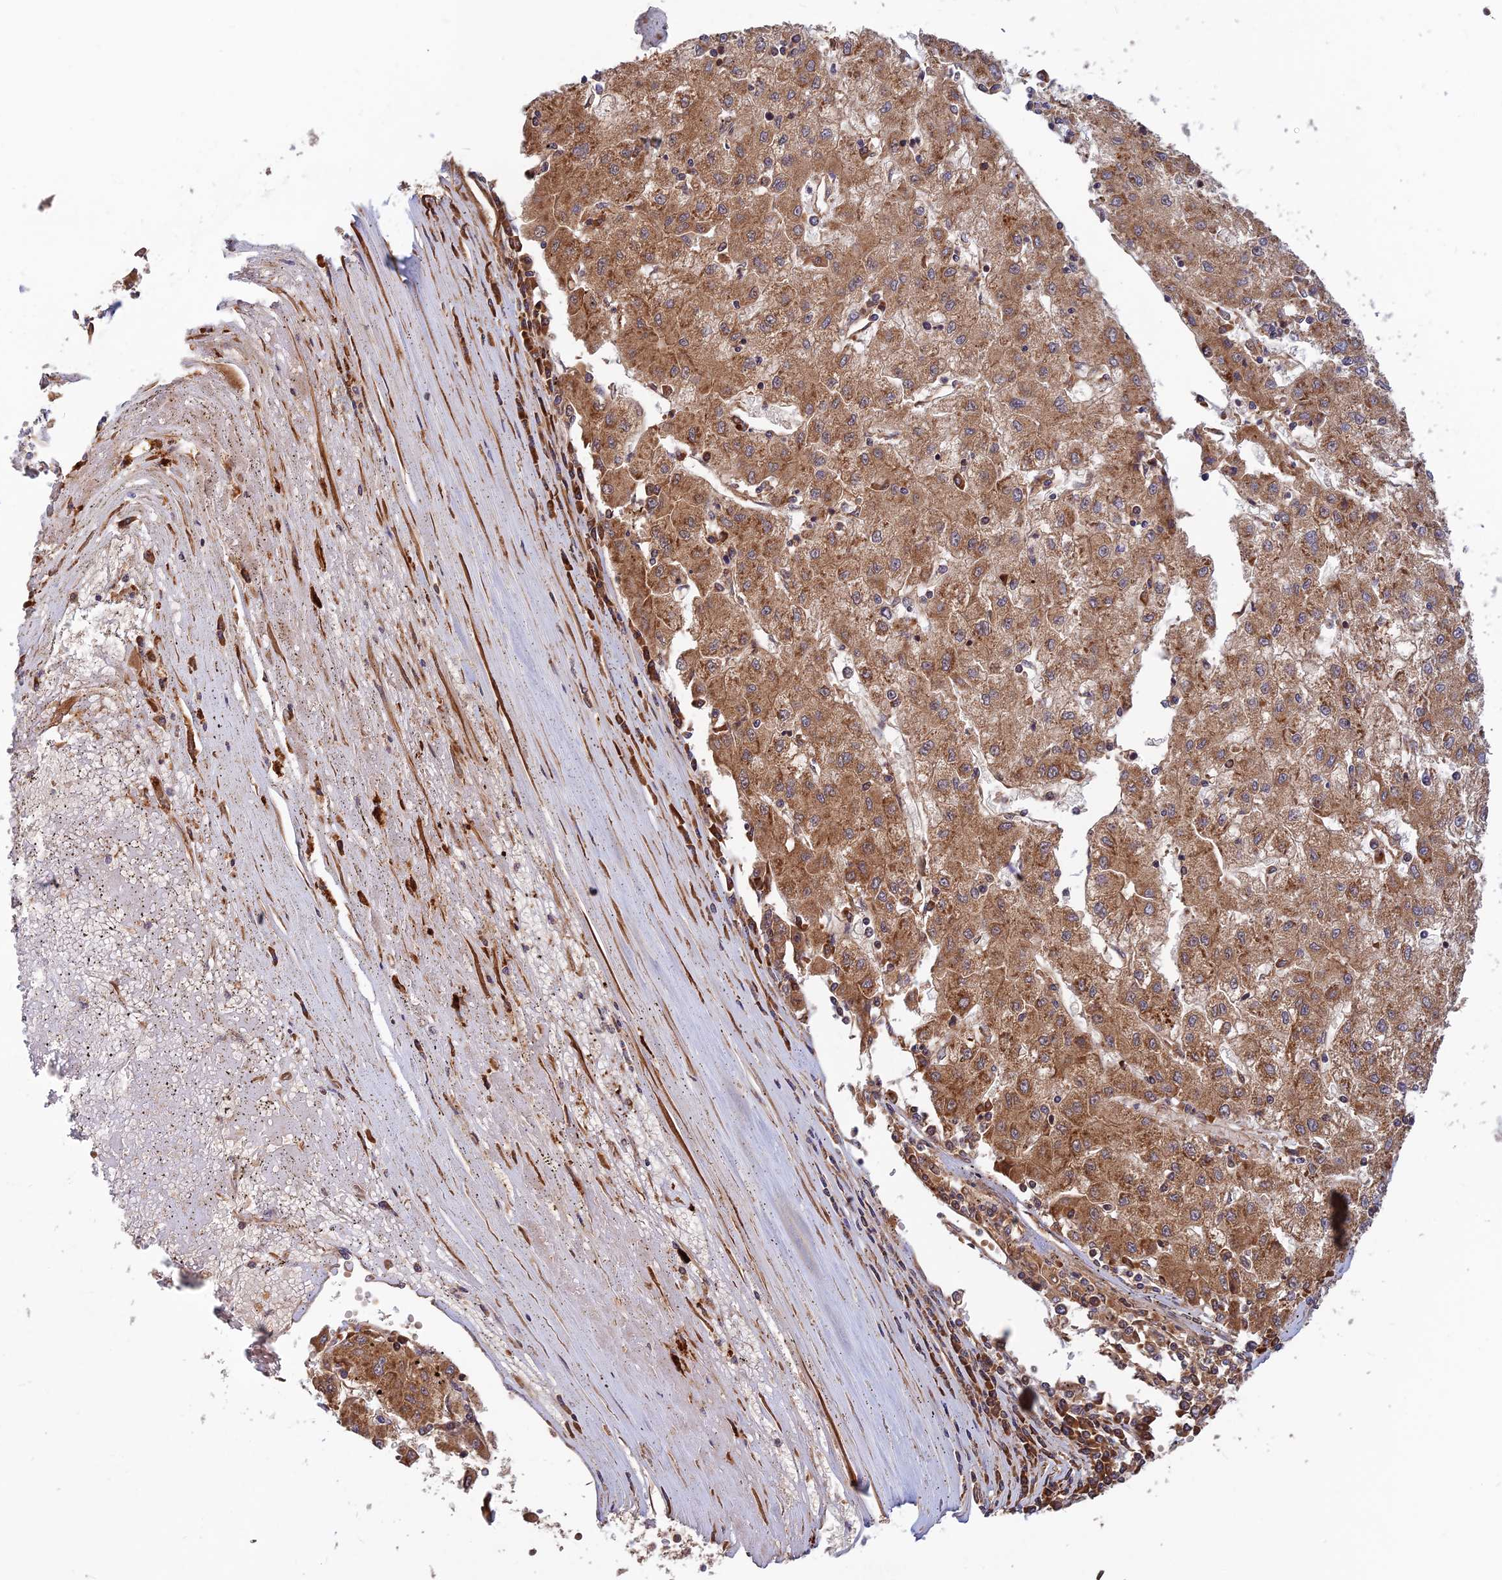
{"staining": {"intensity": "moderate", "quantity": ">75%", "location": "cytoplasmic/membranous"}, "tissue": "liver cancer", "cell_type": "Tumor cells", "image_type": "cancer", "snomed": [{"axis": "morphology", "description": "Carcinoma, Hepatocellular, NOS"}, {"axis": "topography", "description": "Liver"}], "caption": "Human hepatocellular carcinoma (liver) stained with a brown dye exhibits moderate cytoplasmic/membranous positive expression in about >75% of tumor cells.", "gene": "RELCH", "patient": {"sex": "male", "age": 72}}